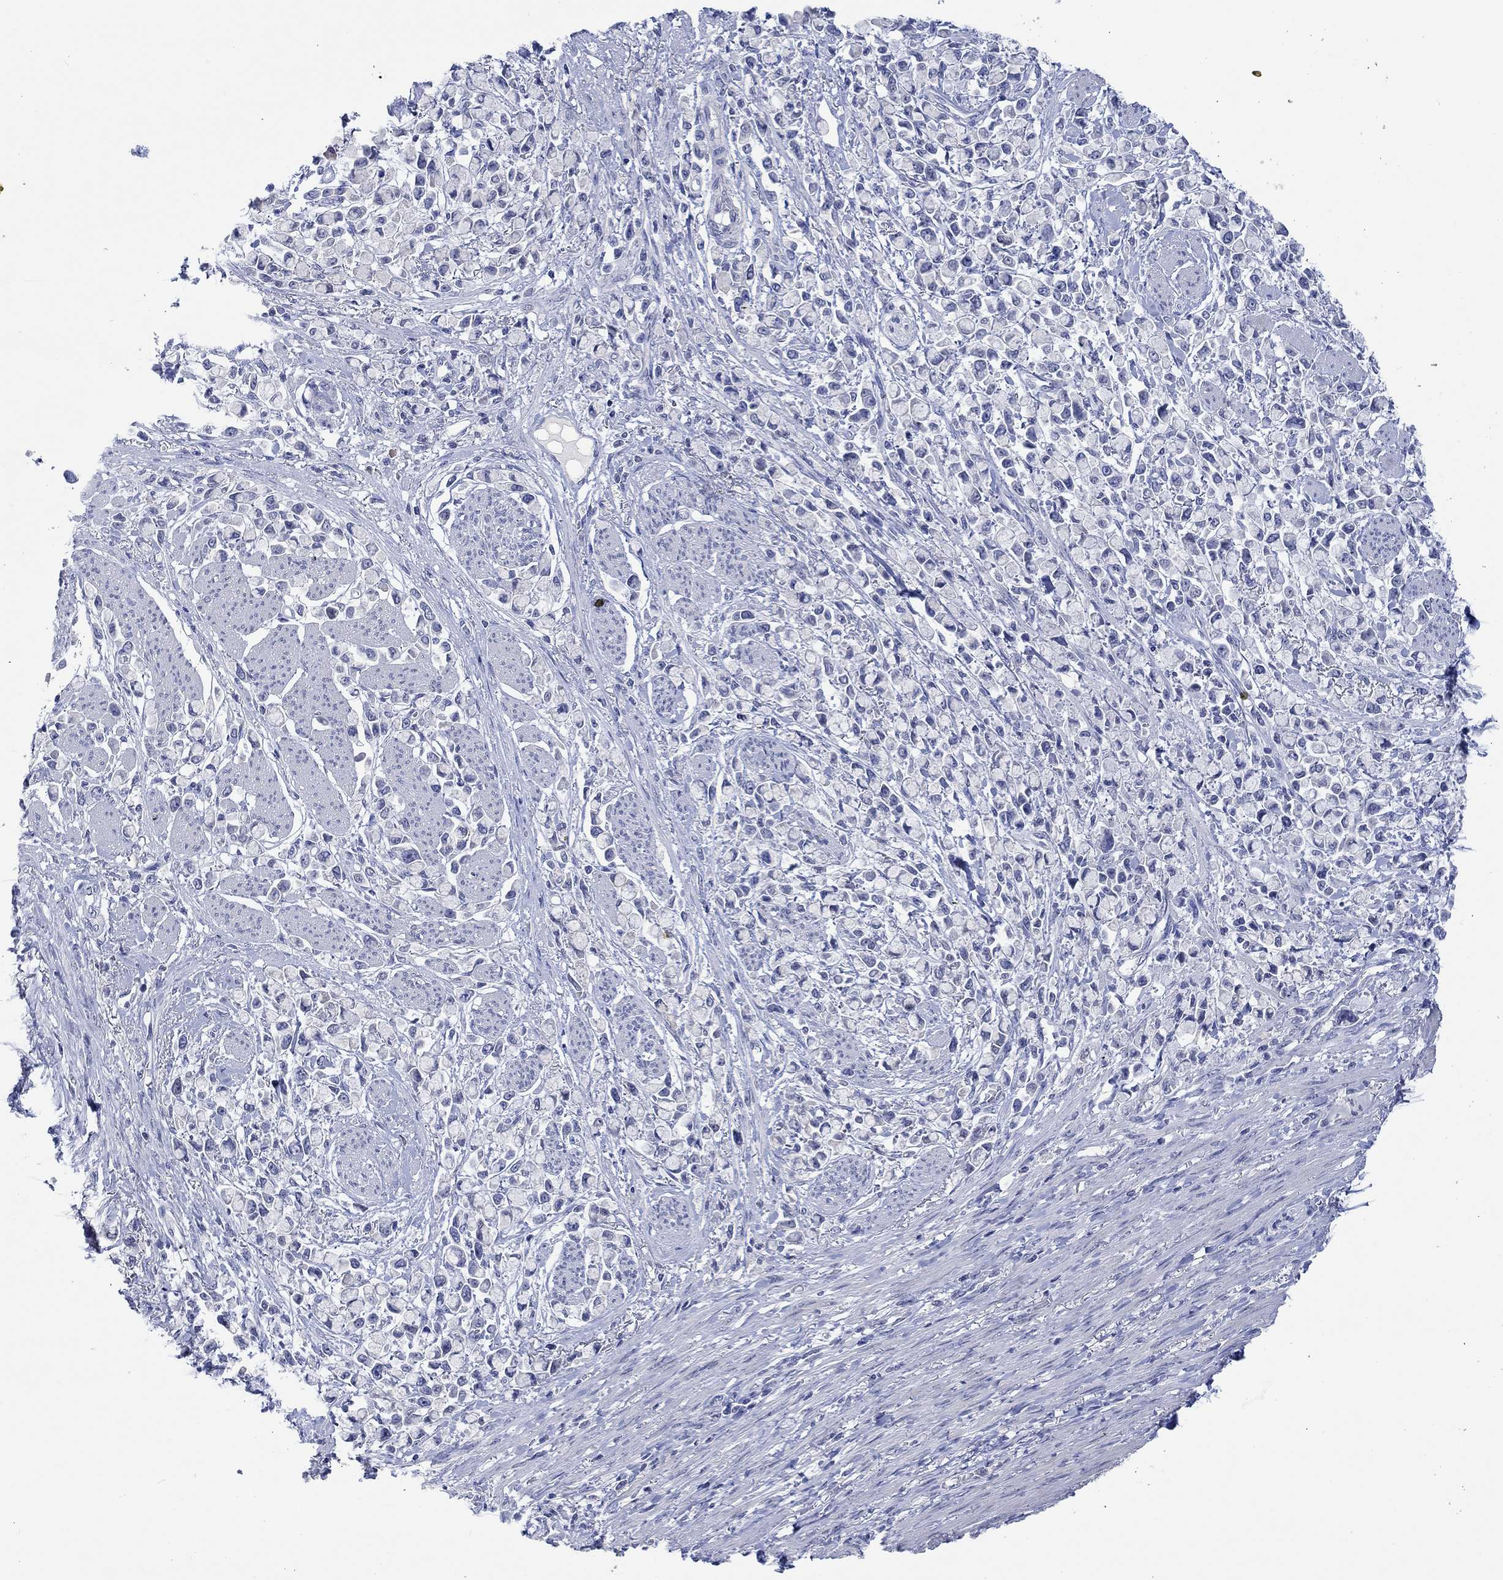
{"staining": {"intensity": "negative", "quantity": "none", "location": "none"}, "tissue": "stomach cancer", "cell_type": "Tumor cells", "image_type": "cancer", "snomed": [{"axis": "morphology", "description": "Adenocarcinoma, NOS"}, {"axis": "topography", "description": "Stomach"}], "caption": "IHC photomicrograph of stomach cancer stained for a protein (brown), which displays no staining in tumor cells. (Immunohistochemistry (ihc), brightfield microscopy, high magnification).", "gene": "DLK1", "patient": {"sex": "female", "age": 81}}